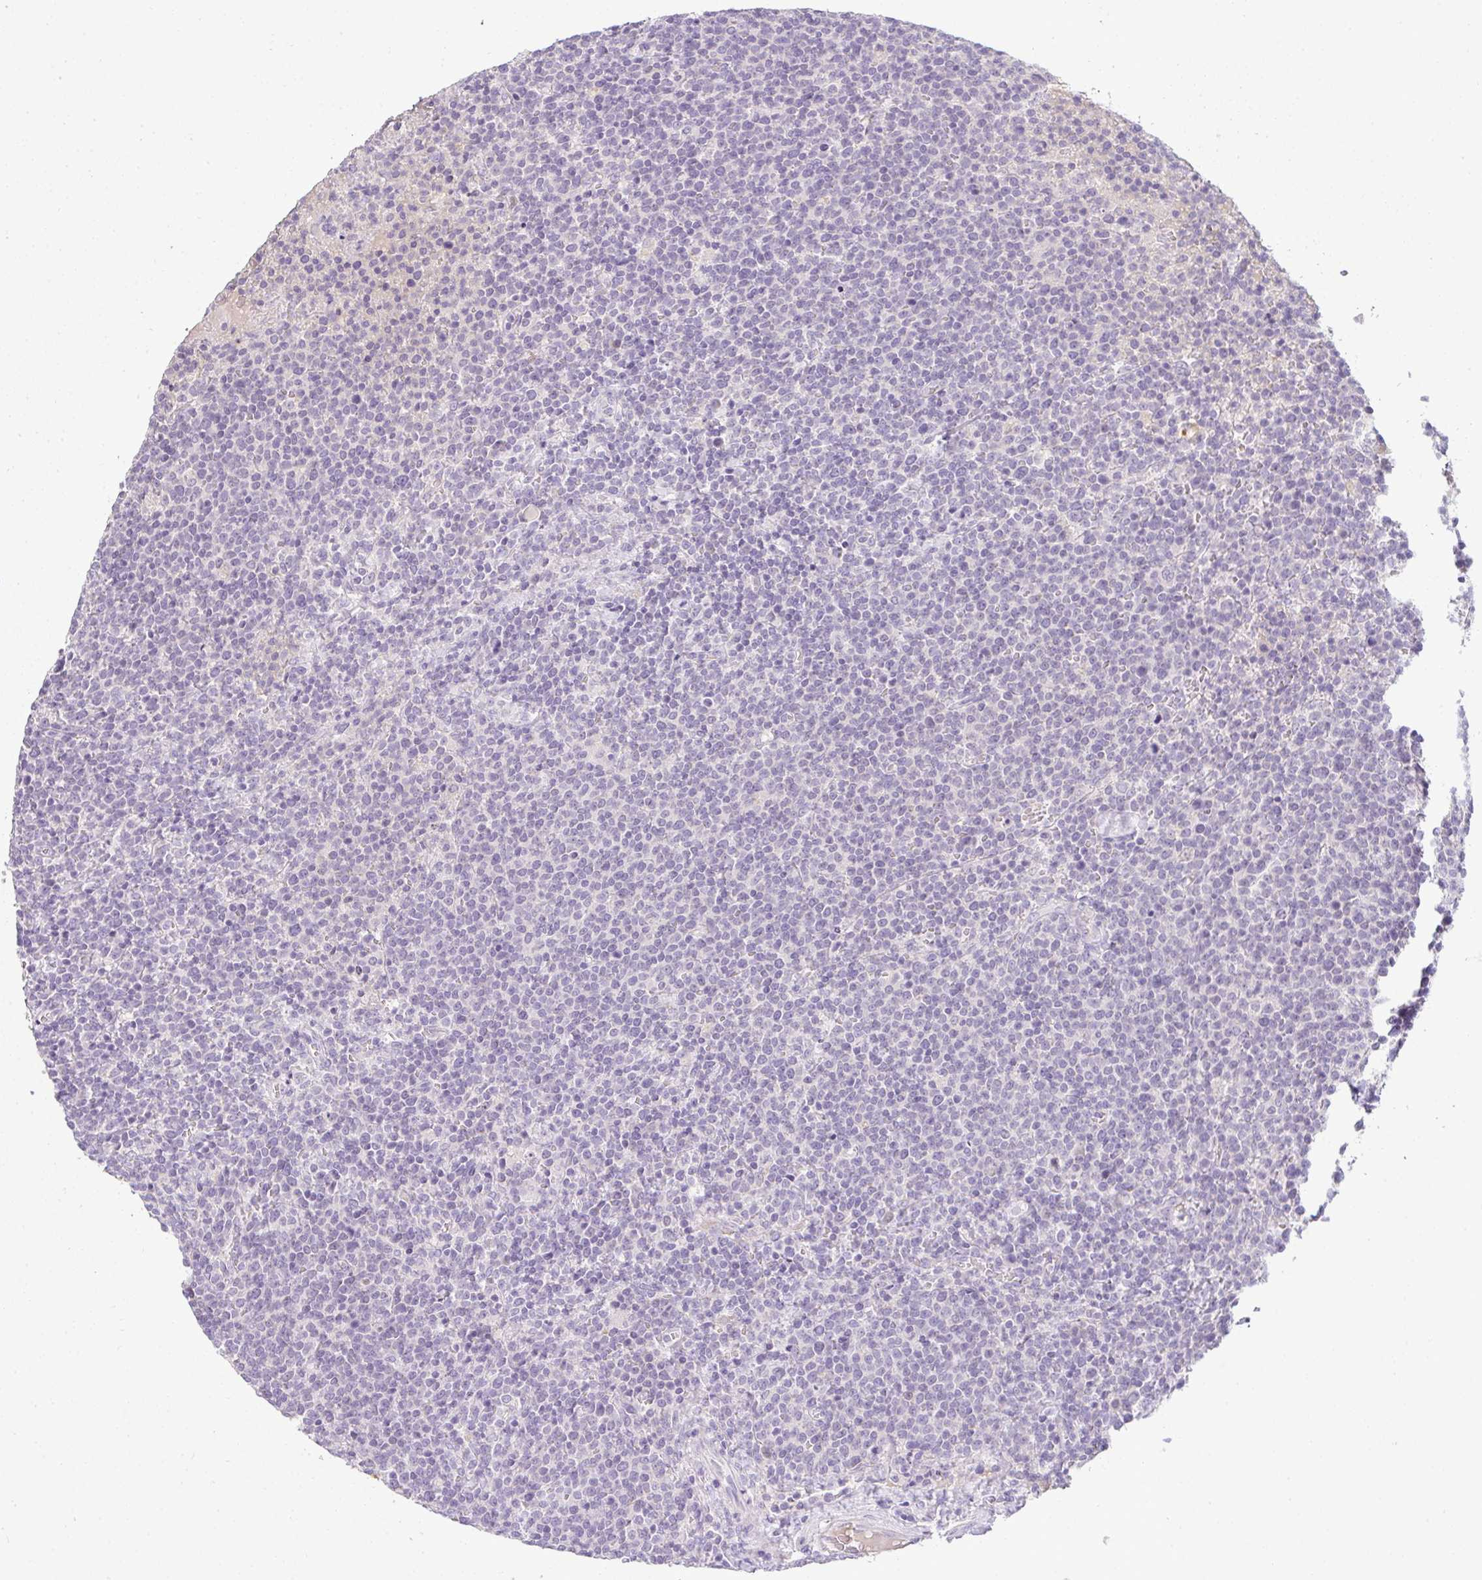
{"staining": {"intensity": "negative", "quantity": "none", "location": "none"}, "tissue": "lymphoma", "cell_type": "Tumor cells", "image_type": "cancer", "snomed": [{"axis": "morphology", "description": "Malignant lymphoma, non-Hodgkin's type, High grade"}, {"axis": "topography", "description": "Lymph node"}], "caption": "Tumor cells show no significant protein staining in high-grade malignant lymphoma, non-Hodgkin's type.", "gene": "CMPK1", "patient": {"sex": "male", "age": 61}}